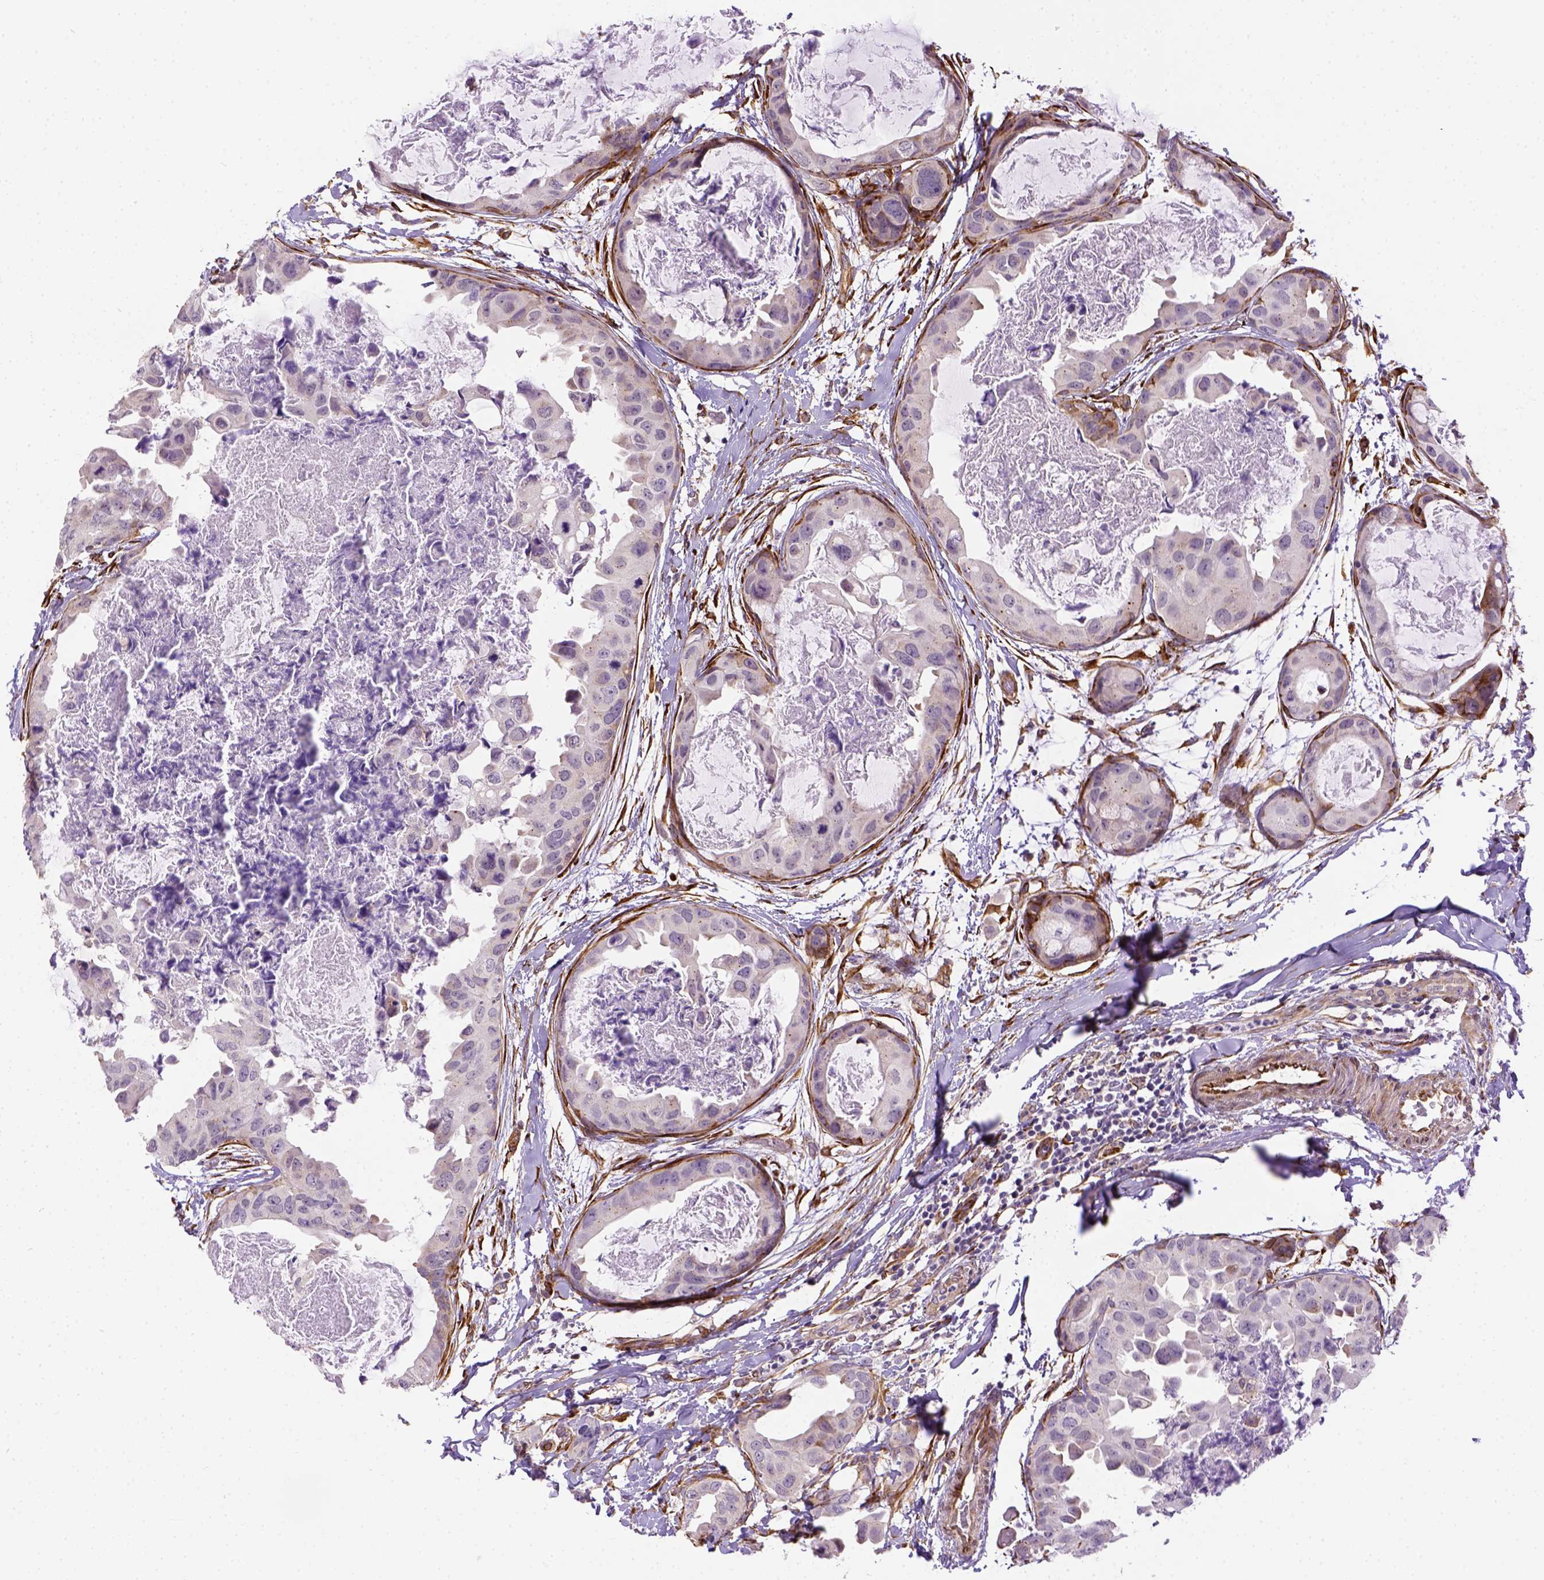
{"staining": {"intensity": "weak", "quantity": ">75%", "location": "cytoplasmic/membranous"}, "tissue": "breast cancer", "cell_type": "Tumor cells", "image_type": "cancer", "snomed": [{"axis": "morphology", "description": "Normal tissue, NOS"}, {"axis": "morphology", "description": "Duct carcinoma"}, {"axis": "topography", "description": "Breast"}], "caption": "Breast cancer stained with a brown dye shows weak cytoplasmic/membranous positive staining in approximately >75% of tumor cells.", "gene": "KAZN", "patient": {"sex": "female", "age": 40}}